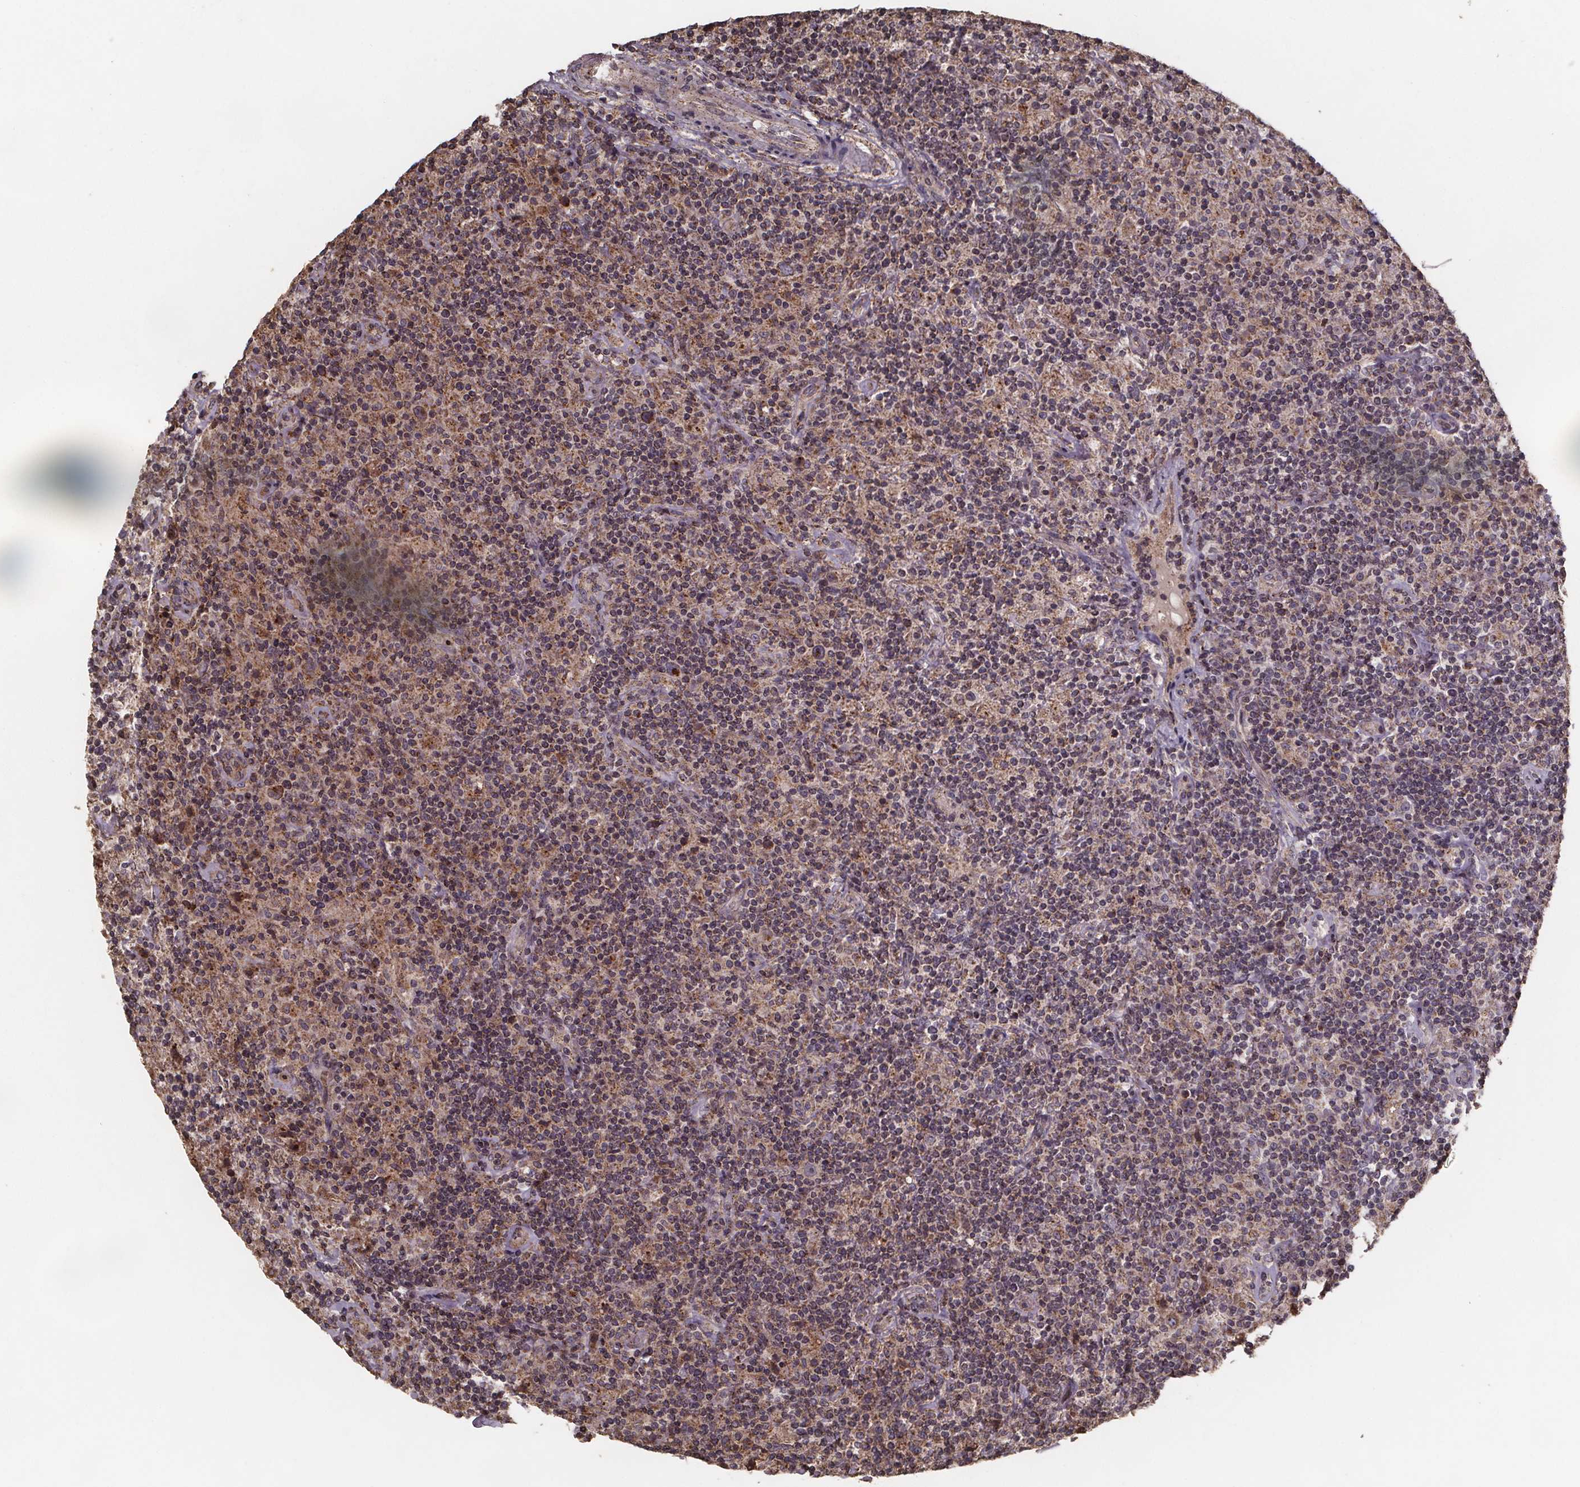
{"staining": {"intensity": "moderate", "quantity": "<25%", "location": "cytoplasmic/membranous"}, "tissue": "lymphoma", "cell_type": "Tumor cells", "image_type": "cancer", "snomed": [{"axis": "morphology", "description": "Hodgkin's disease, NOS"}, {"axis": "topography", "description": "Lymph node"}], "caption": "Human lymphoma stained with a protein marker displays moderate staining in tumor cells.", "gene": "ZNF879", "patient": {"sex": "male", "age": 70}}